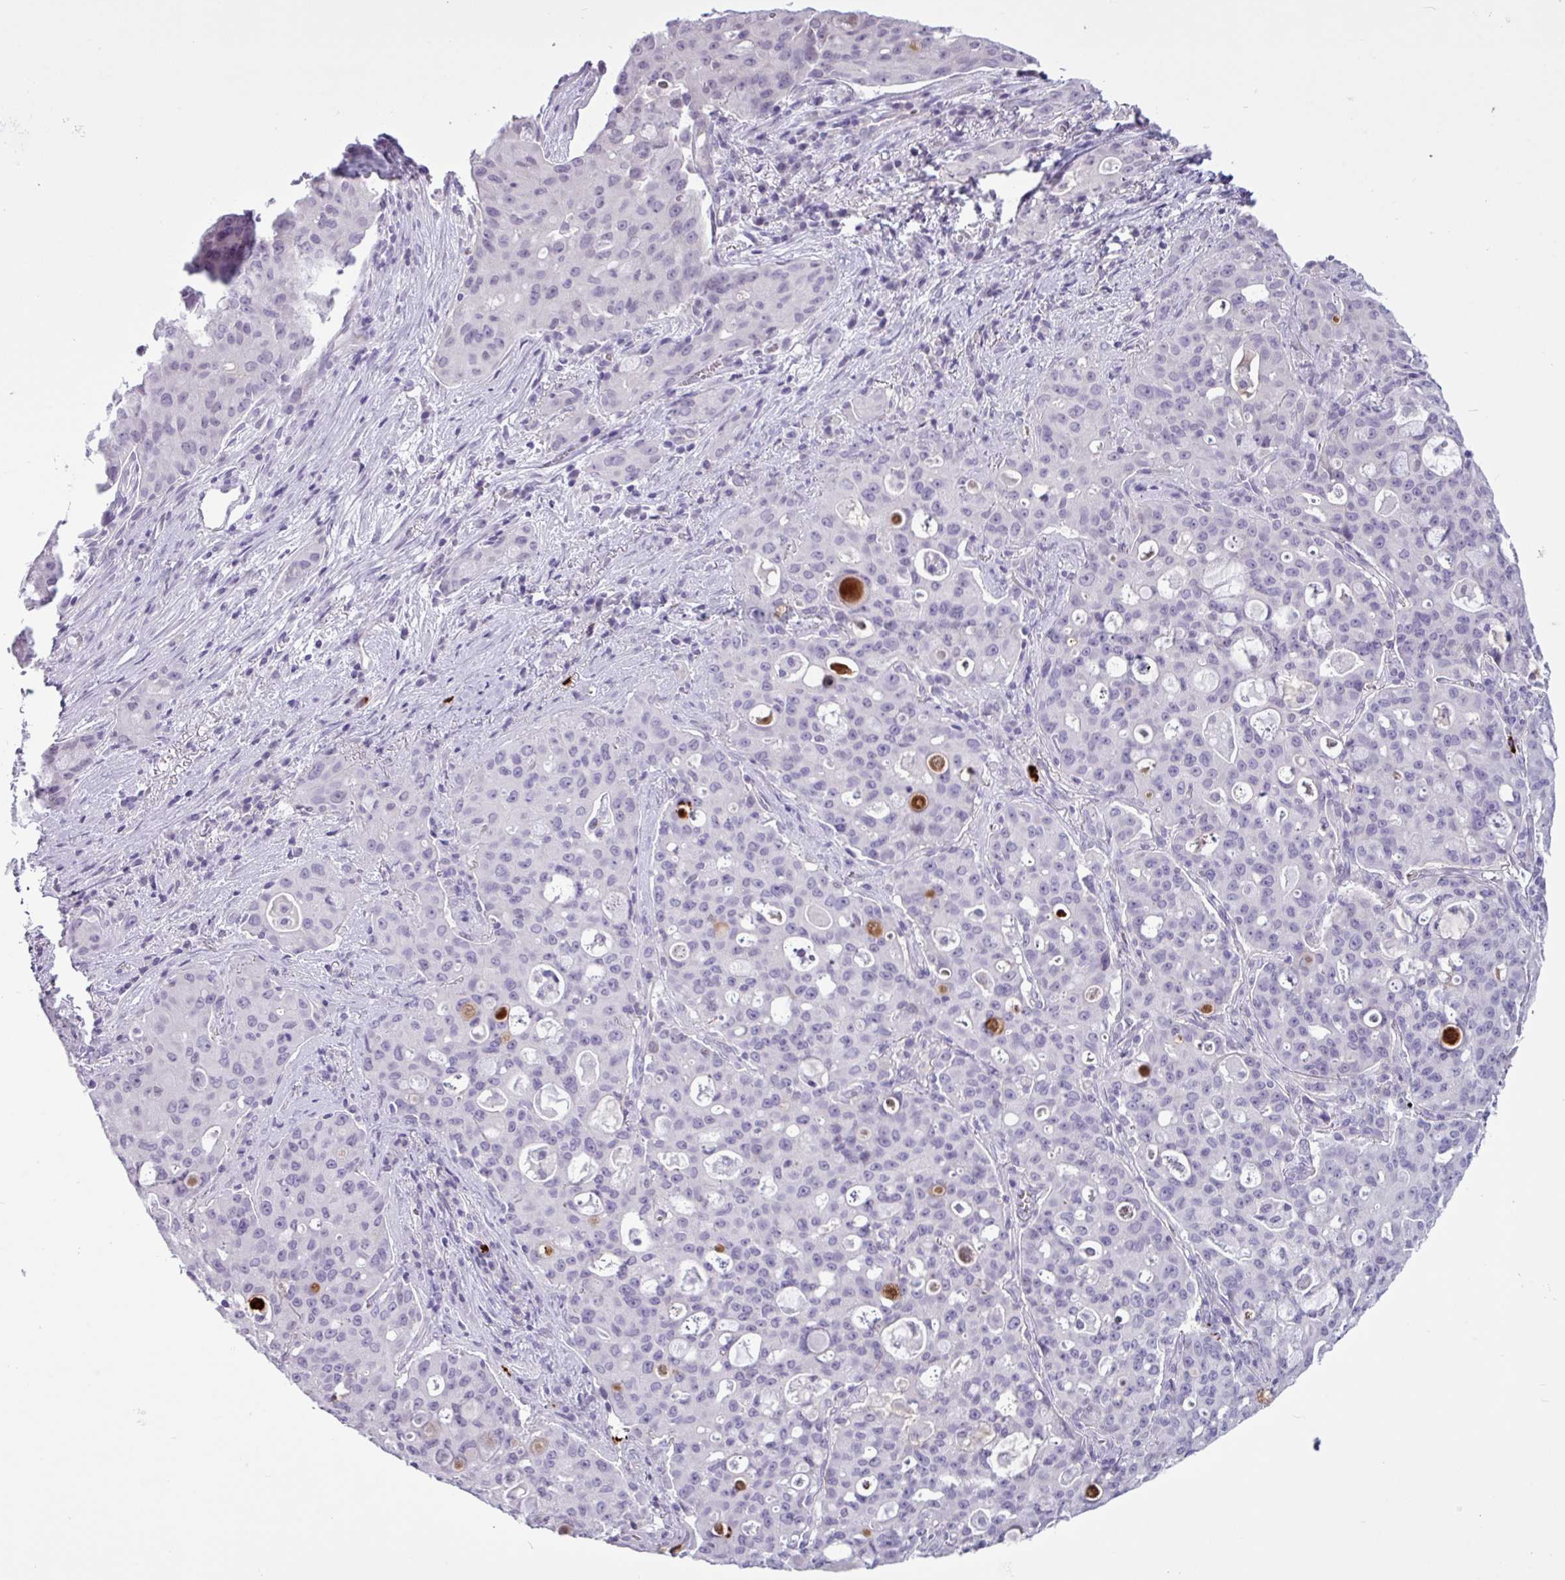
{"staining": {"intensity": "negative", "quantity": "none", "location": "none"}, "tissue": "lung cancer", "cell_type": "Tumor cells", "image_type": "cancer", "snomed": [{"axis": "morphology", "description": "Adenocarcinoma, NOS"}, {"axis": "topography", "description": "Lung"}], "caption": "A histopathology image of human lung adenocarcinoma is negative for staining in tumor cells.", "gene": "TMEM178A", "patient": {"sex": "female", "age": 44}}